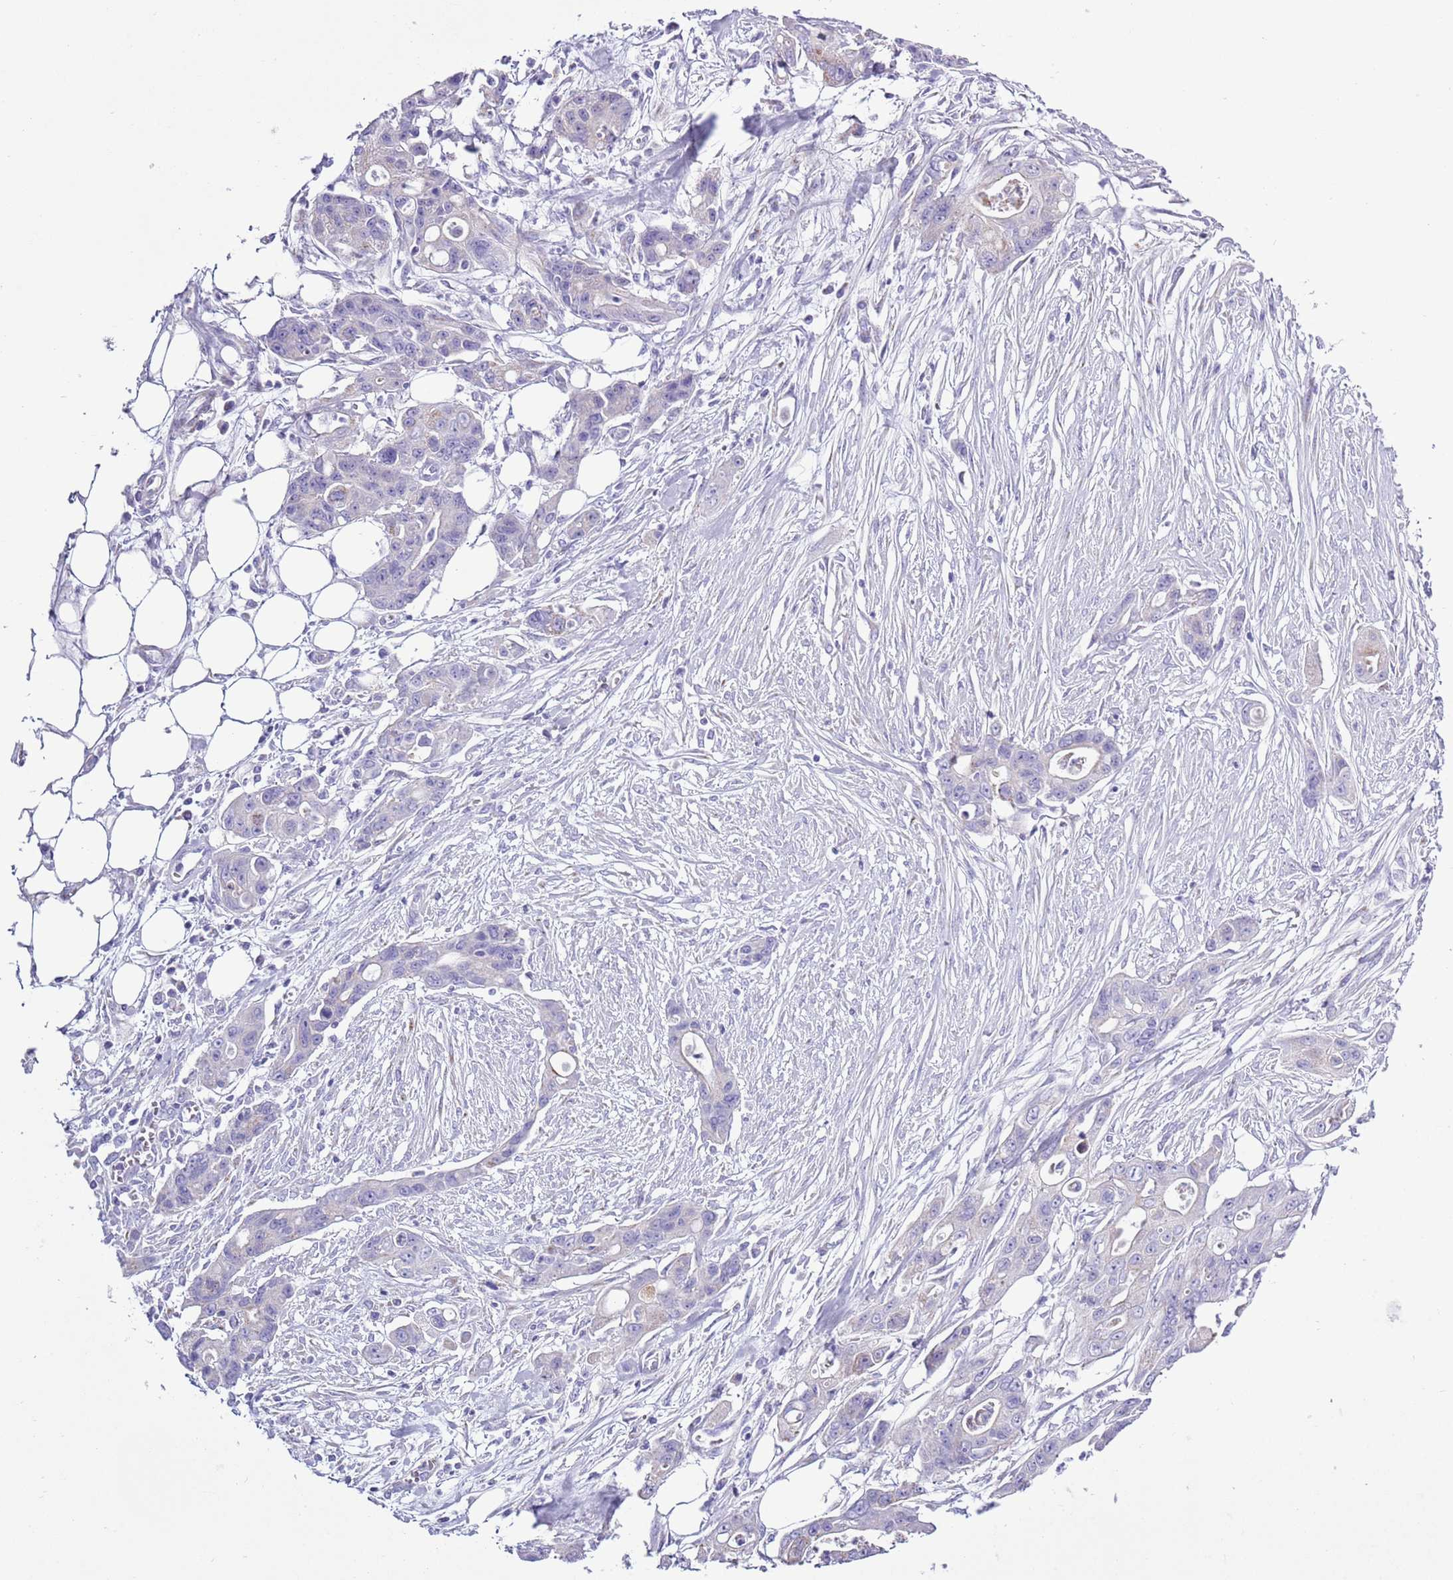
{"staining": {"intensity": "negative", "quantity": "none", "location": "none"}, "tissue": "ovarian cancer", "cell_type": "Tumor cells", "image_type": "cancer", "snomed": [{"axis": "morphology", "description": "Cystadenocarcinoma, mucinous, NOS"}, {"axis": "topography", "description": "Ovary"}], "caption": "High magnification brightfield microscopy of mucinous cystadenocarcinoma (ovarian) stained with DAB (brown) and counterstained with hematoxylin (blue): tumor cells show no significant positivity.", "gene": "MOCOS", "patient": {"sex": "female", "age": 70}}